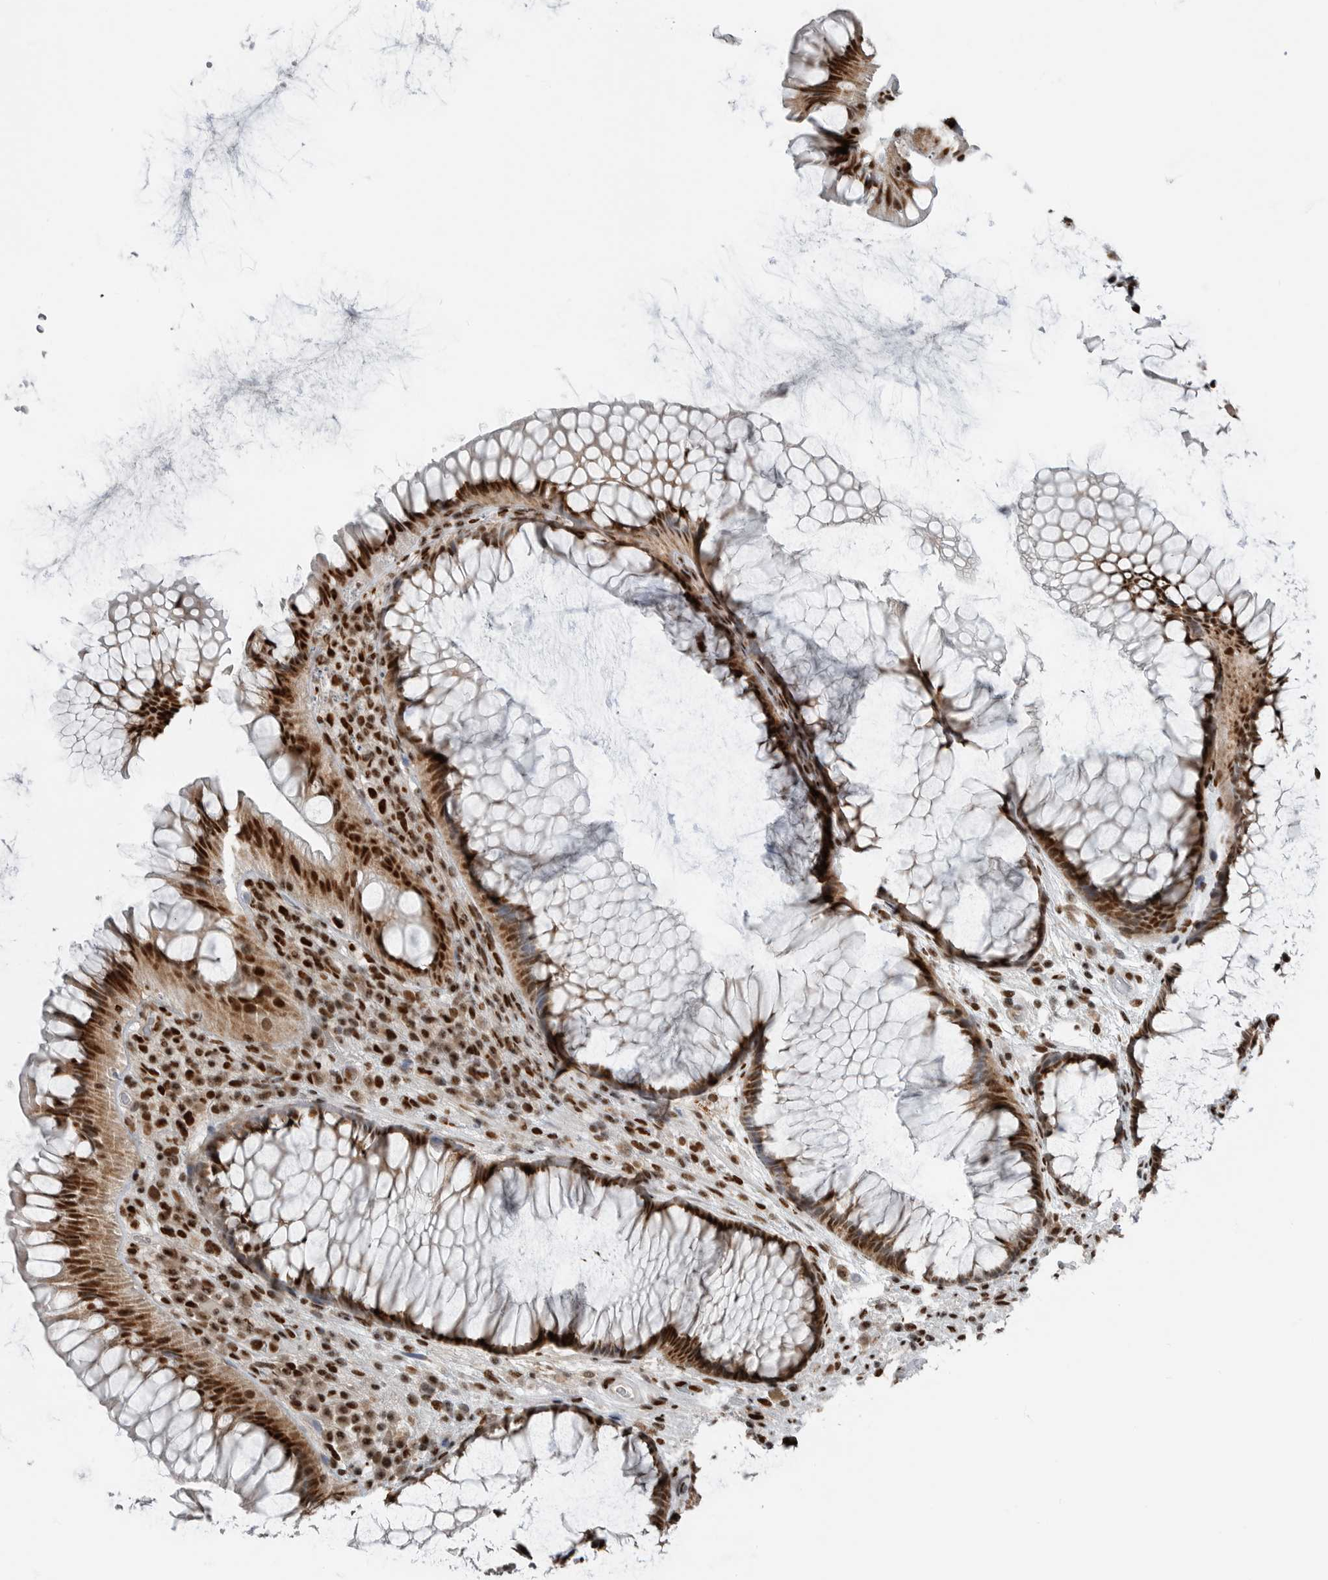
{"staining": {"intensity": "strong", "quantity": ">75%", "location": "nuclear"}, "tissue": "rectum", "cell_type": "Glandular cells", "image_type": "normal", "snomed": [{"axis": "morphology", "description": "Normal tissue, NOS"}, {"axis": "topography", "description": "Rectum"}], "caption": "Immunohistochemical staining of benign human rectum reveals >75% levels of strong nuclear protein expression in about >75% of glandular cells. (DAB IHC with brightfield microscopy, high magnification).", "gene": "BLZF1", "patient": {"sex": "male", "age": 51}}